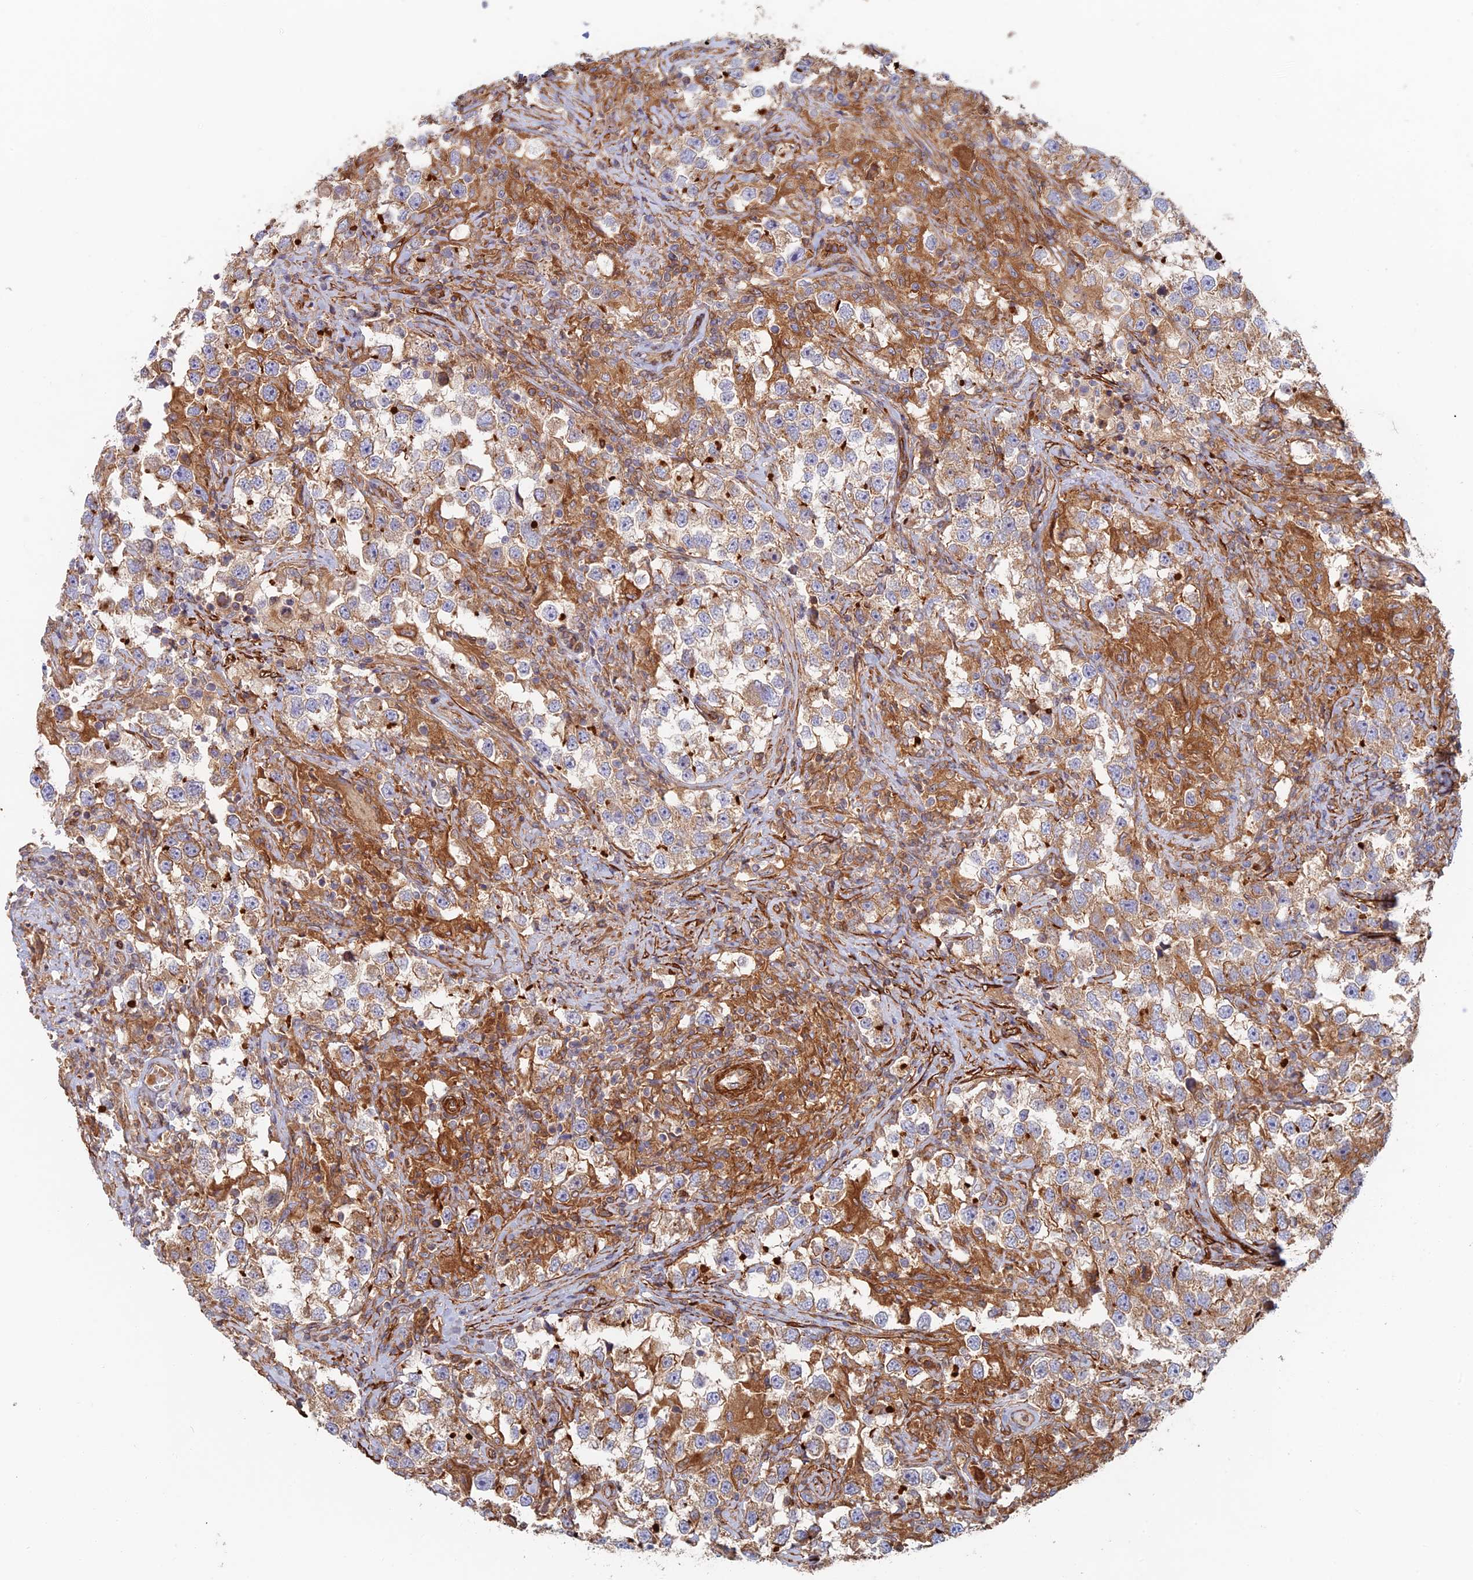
{"staining": {"intensity": "moderate", "quantity": ">75%", "location": "cytoplasmic/membranous"}, "tissue": "testis cancer", "cell_type": "Tumor cells", "image_type": "cancer", "snomed": [{"axis": "morphology", "description": "Seminoma, NOS"}, {"axis": "topography", "description": "Testis"}], "caption": "IHC staining of testis cancer, which shows medium levels of moderate cytoplasmic/membranous positivity in about >75% of tumor cells indicating moderate cytoplasmic/membranous protein staining. The staining was performed using DAB (brown) for protein detection and nuclei were counterstained in hematoxylin (blue).", "gene": "PAK4", "patient": {"sex": "male", "age": 46}}